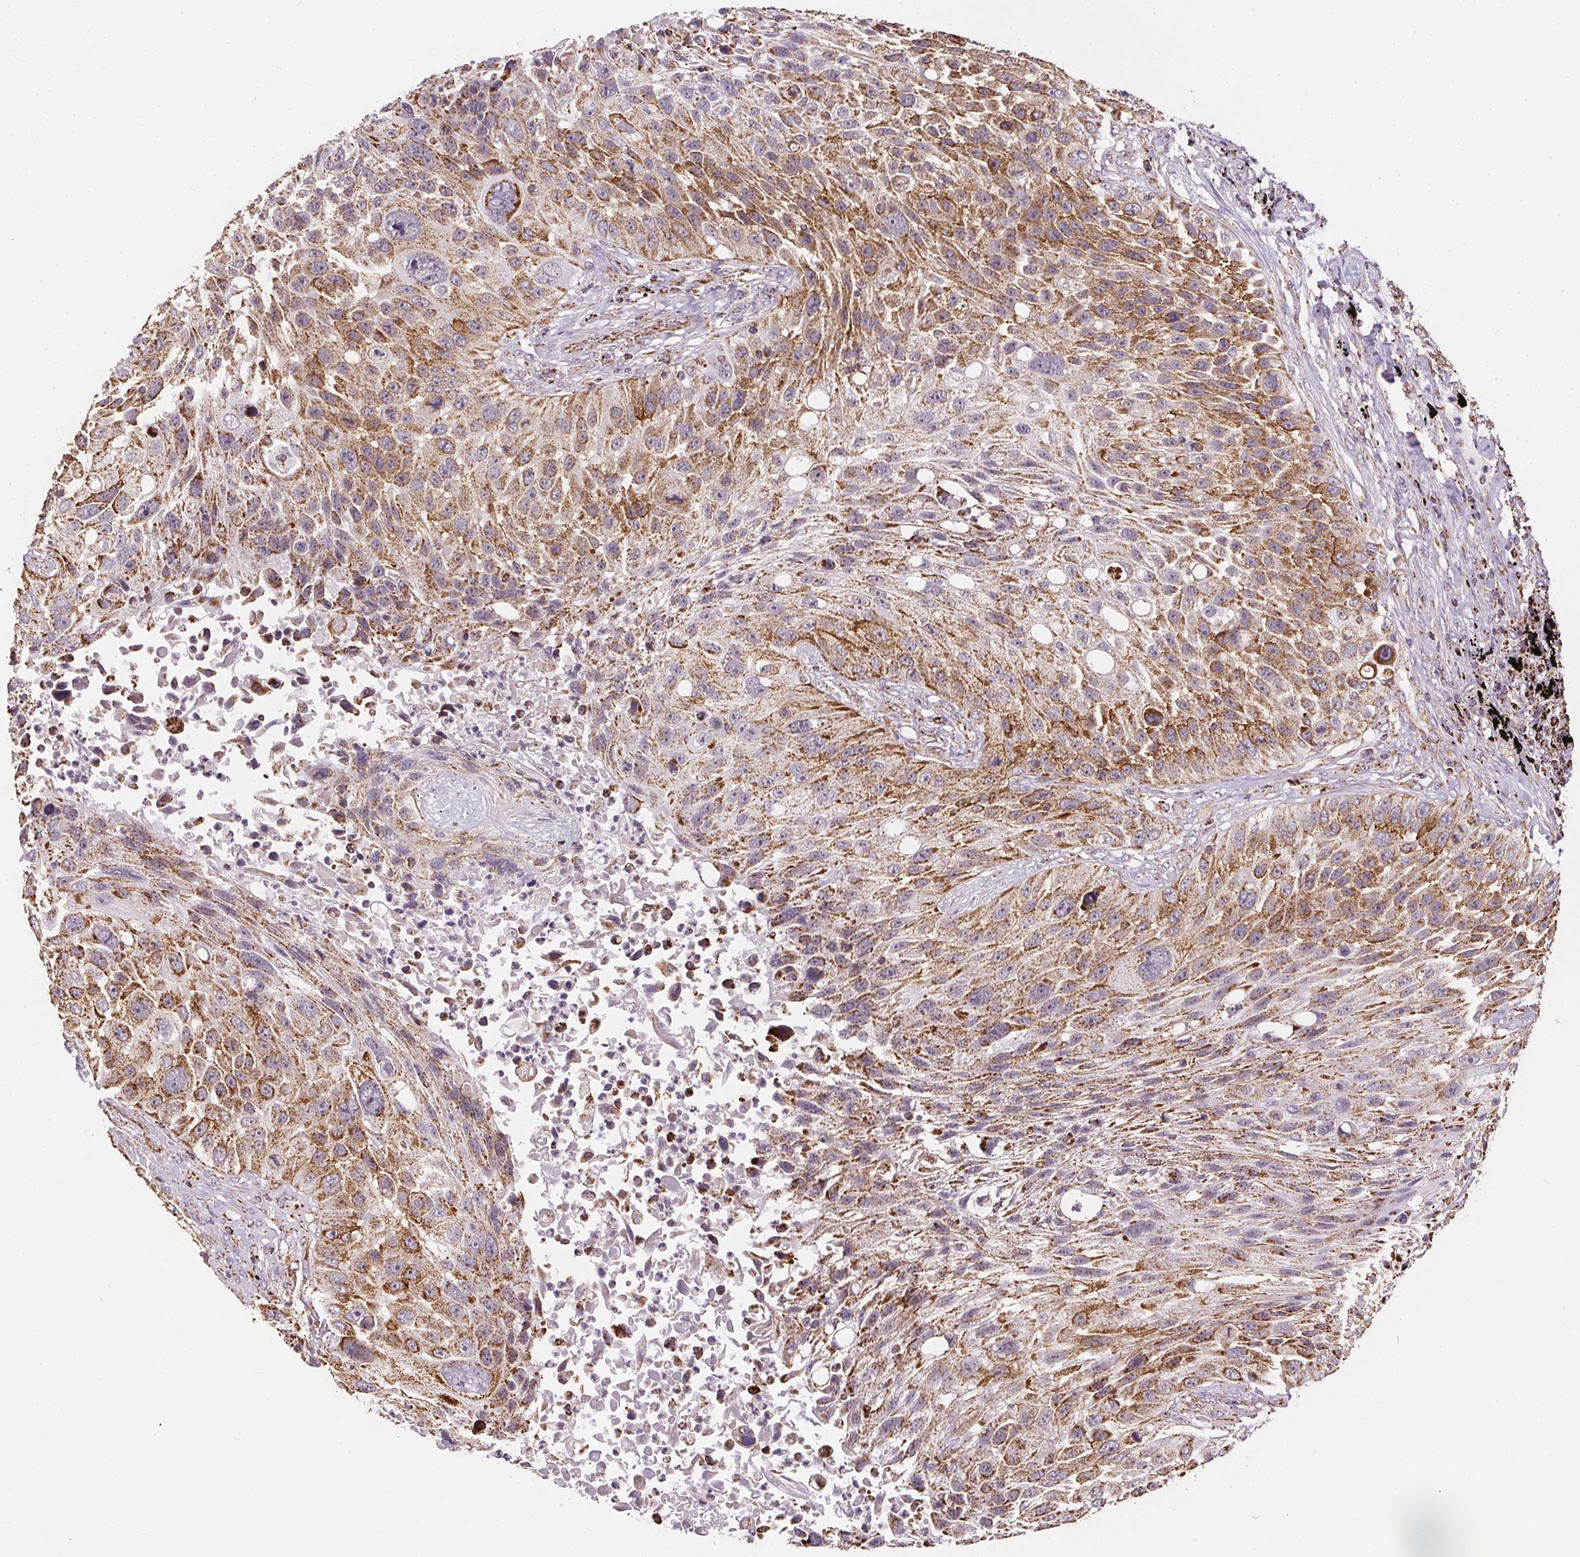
{"staining": {"intensity": "moderate", "quantity": ">75%", "location": "cytoplasmic/membranous"}, "tissue": "lung cancer", "cell_type": "Tumor cells", "image_type": "cancer", "snomed": [{"axis": "morphology", "description": "Normal morphology"}, {"axis": "morphology", "description": "Squamous cell carcinoma, NOS"}, {"axis": "topography", "description": "Lymph node"}, {"axis": "topography", "description": "Lung"}], "caption": "This is a photomicrograph of immunohistochemistry (IHC) staining of lung squamous cell carcinoma, which shows moderate positivity in the cytoplasmic/membranous of tumor cells.", "gene": "MAPK11", "patient": {"sex": "male", "age": 67}}